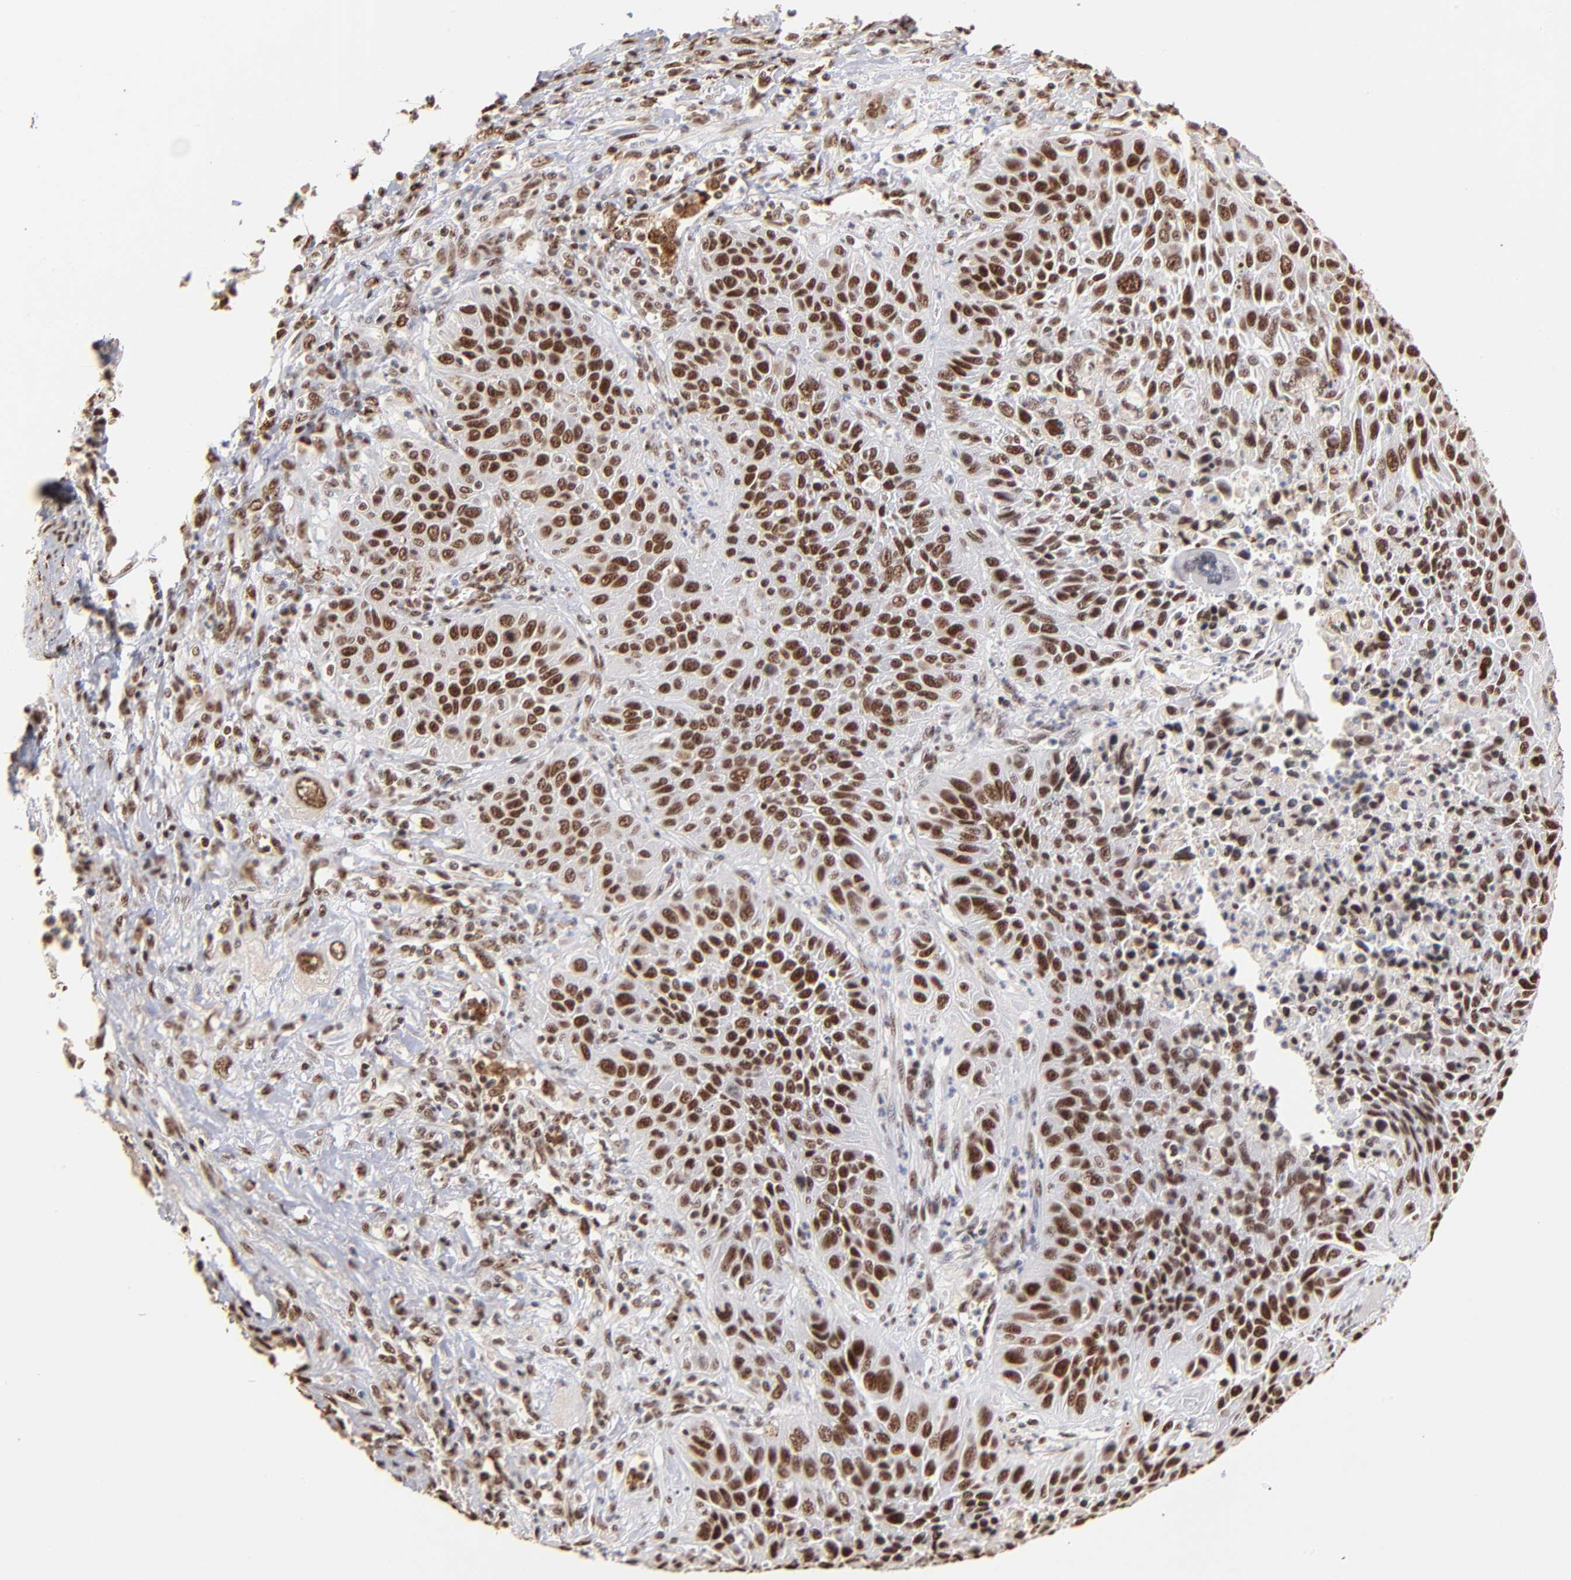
{"staining": {"intensity": "strong", "quantity": ">75%", "location": "nuclear"}, "tissue": "lung cancer", "cell_type": "Tumor cells", "image_type": "cancer", "snomed": [{"axis": "morphology", "description": "Squamous cell carcinoma, NOS"}, {"axis": "topography", "description": "Lung"}], "caption": "A brown stain shows strong nuclear staining of a protein in human lung cancer tumor cells. The staining is performed using DAB brown chromogen to label protein expression. The nuclei are counter-stained blue using hematoxylin.", "gene": "ZNF146", "patient": {"sex": "female", "age": 76}}